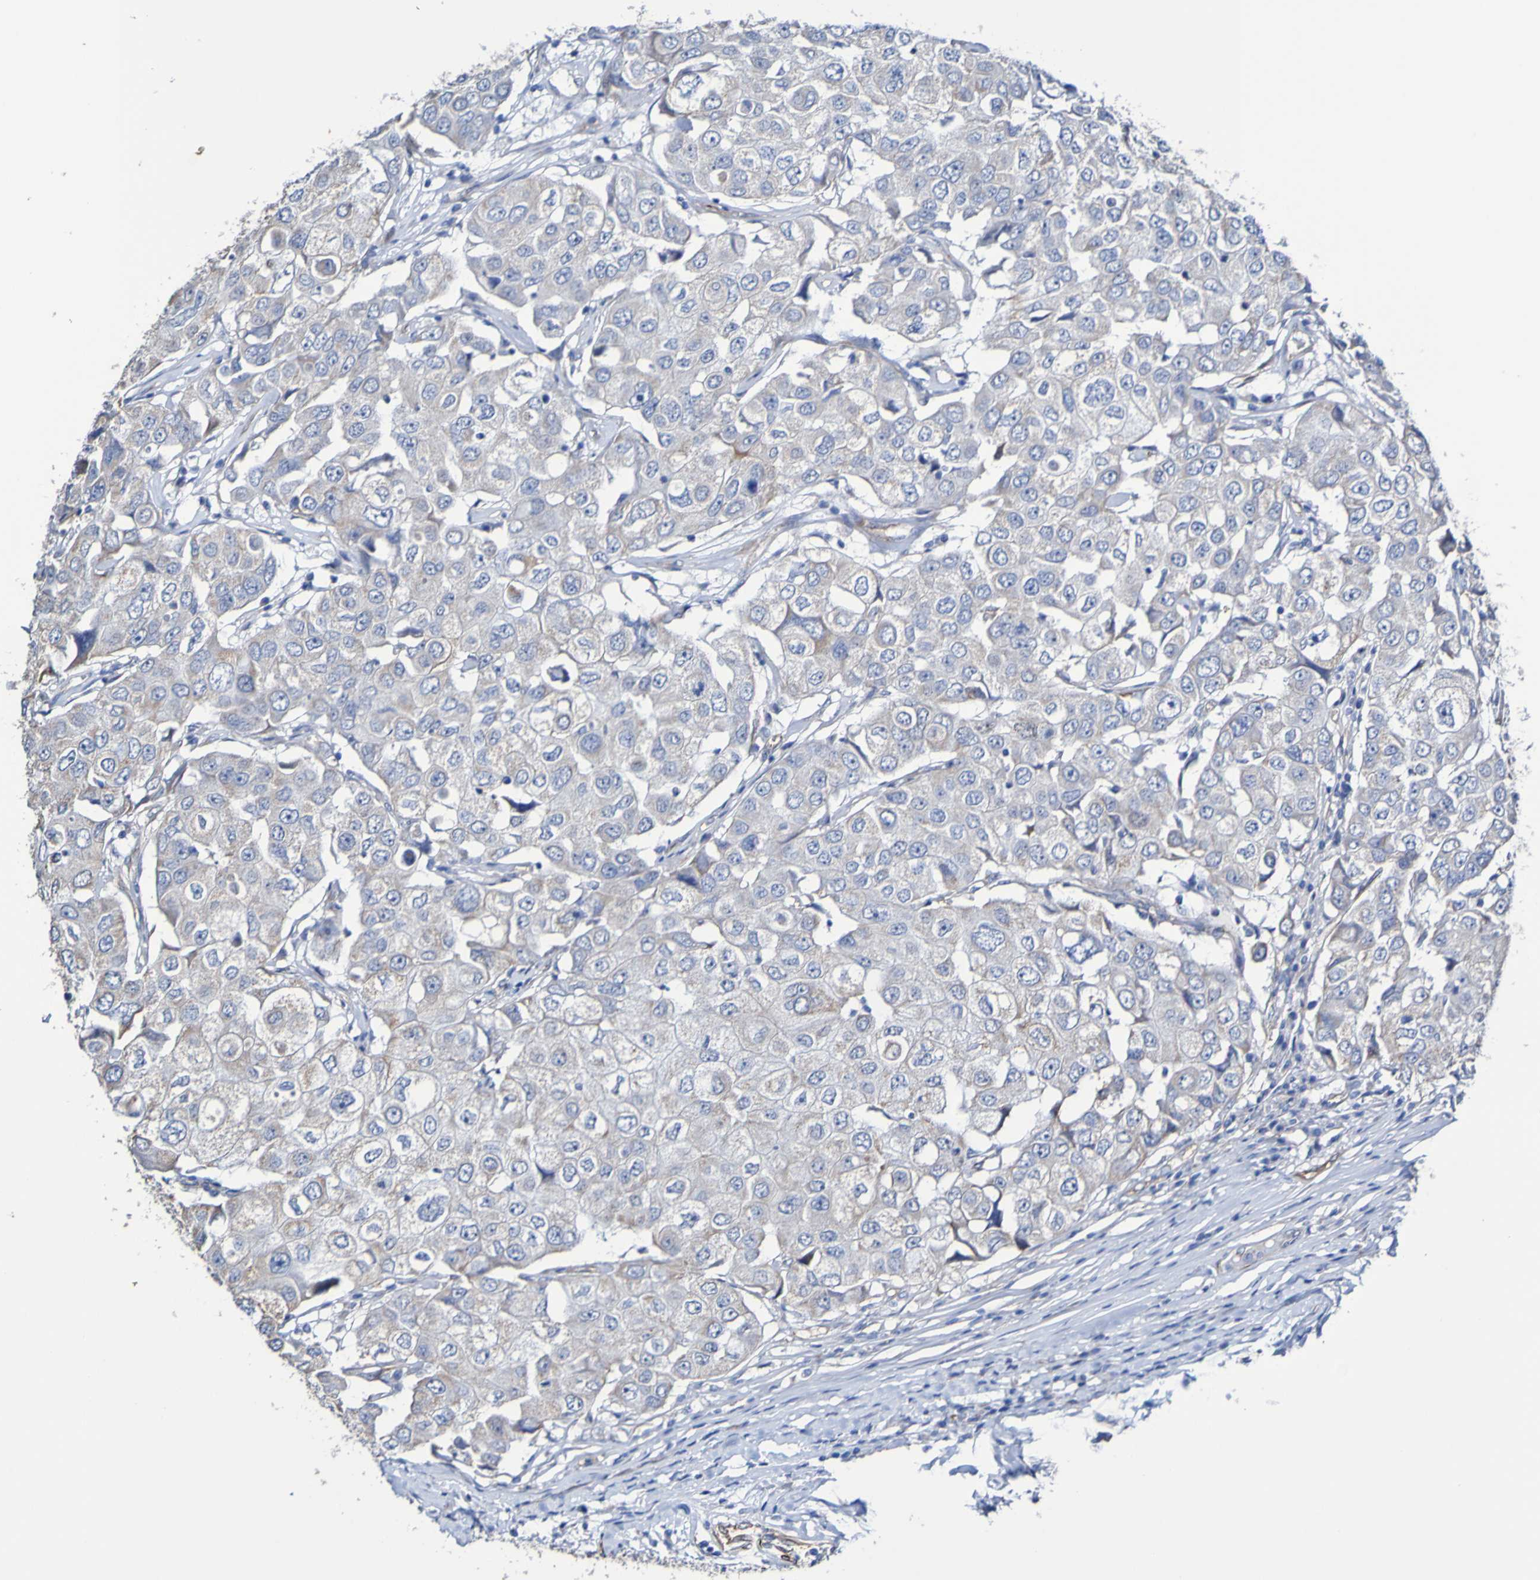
{"staining": {"intensity": "weak", "quantity": "<25%", "location": "cytoplasmic/membranous"}, "tissue": "breast cancer", "cell_type": "Tumor cells", "image_type": "cancer", "snomed": [{"axis": "morphology", "description": "Duct carcinoma"}, {"axis": "topography", "description": "Breast"}], "caption": "The immunohistochemistry histopathology image has no significant expression in tumor cells of invasive ductal carcinoma (breast) tissue.", "gene": "ELMOD3", "patient": {"sex": "female", "age": 27}}